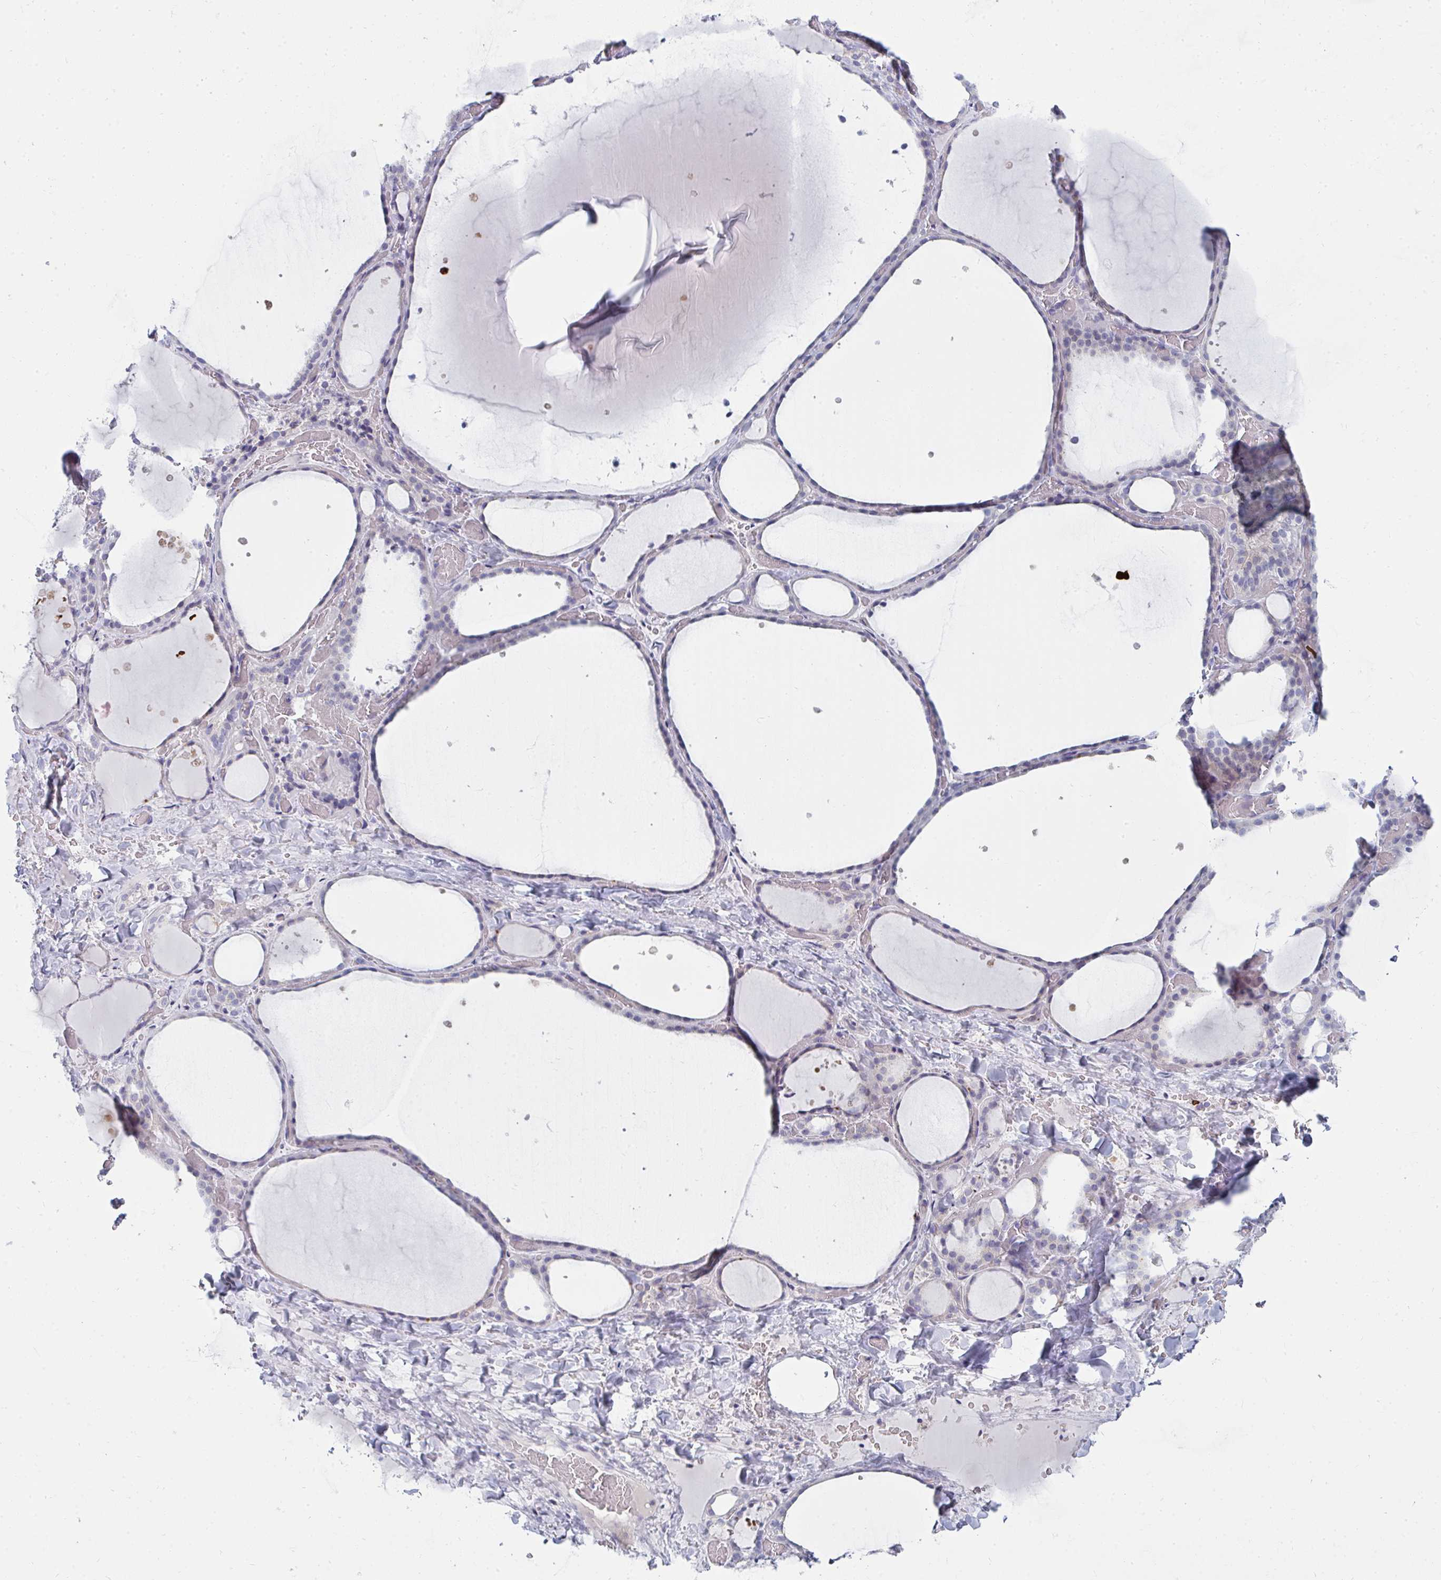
{"staining": {"intensity": "negative", "quantity": "none", "location": "none"}, "tissue": "thyroid gland", "cell_type": "Glandular cells", "image_type": "normal", "snomed": [{"axis": "morphology", "description": "Normal tissue, NOS"}, {"axis": "topography", "description": "Thyroid gland"}], "caption": "Glandular cells are negative for protein expression in unremarkable human thyroid gland.", "gene": "SHB", "patient": {"sex": "female", "age": 36}}